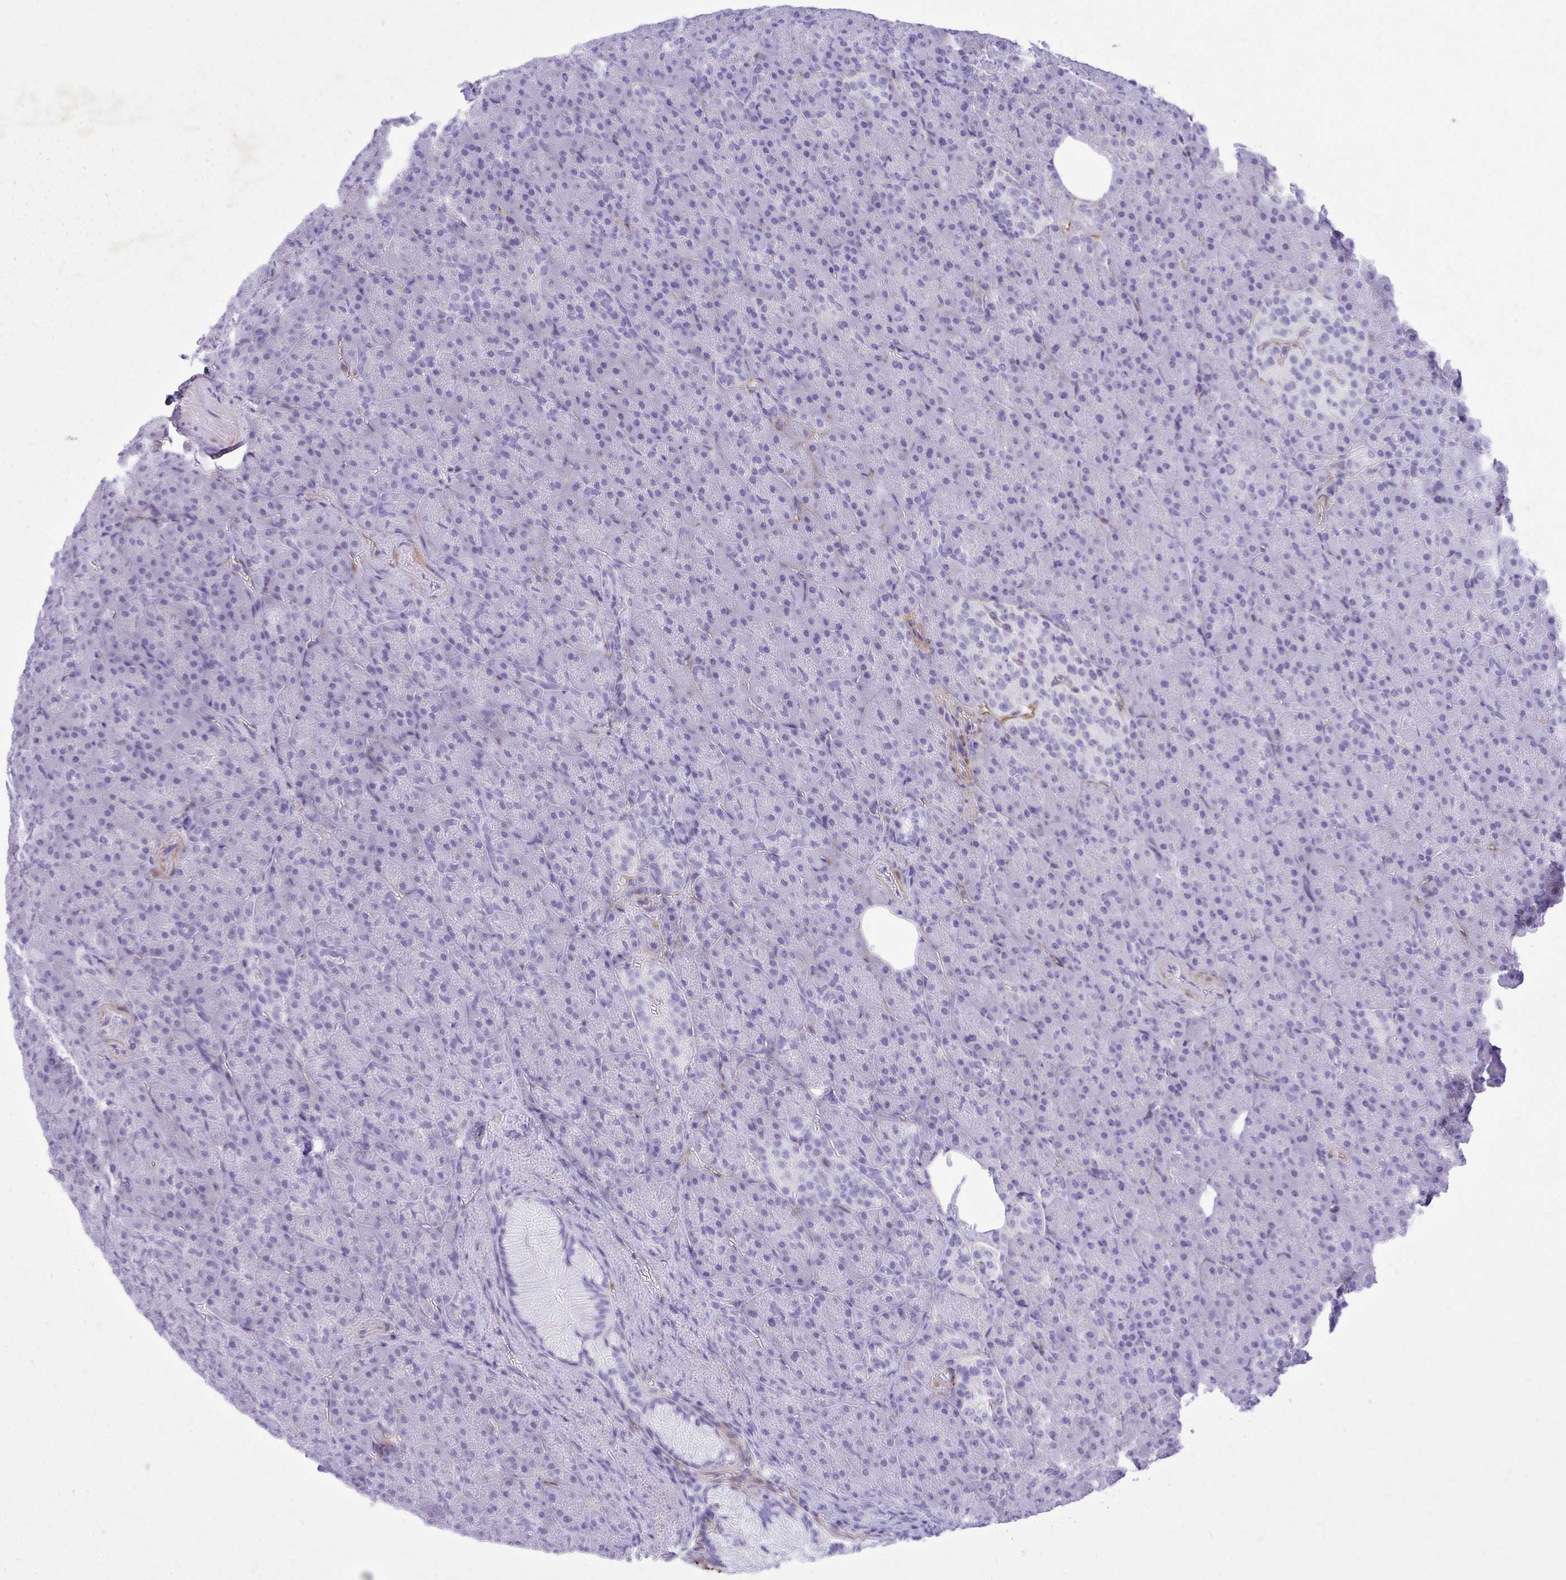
{"staining": {"intensity": "negative", "quantity": "none", "location": "none"}, "tissue": "pancreas", "cell_type": "Exocrine glandular cells", "image_type": "normal", "snomed": [{"axis": "morphology", "description": "Normal tissue, NOS"}, {"axis": "topography", "description": "Pancreas"}], "caption": "Immunohistochemical staining of unremarkable human pancreas exhibits no significant expression in exocrine glandular cells. The staining was performed using DAB to visualize the protein expression in brown, while the nuclei were stained in blue with hematoxylin (Magnification: 20x).", "gene": "PITPNM3", "patient": {"sex": "female", "age": 74}}